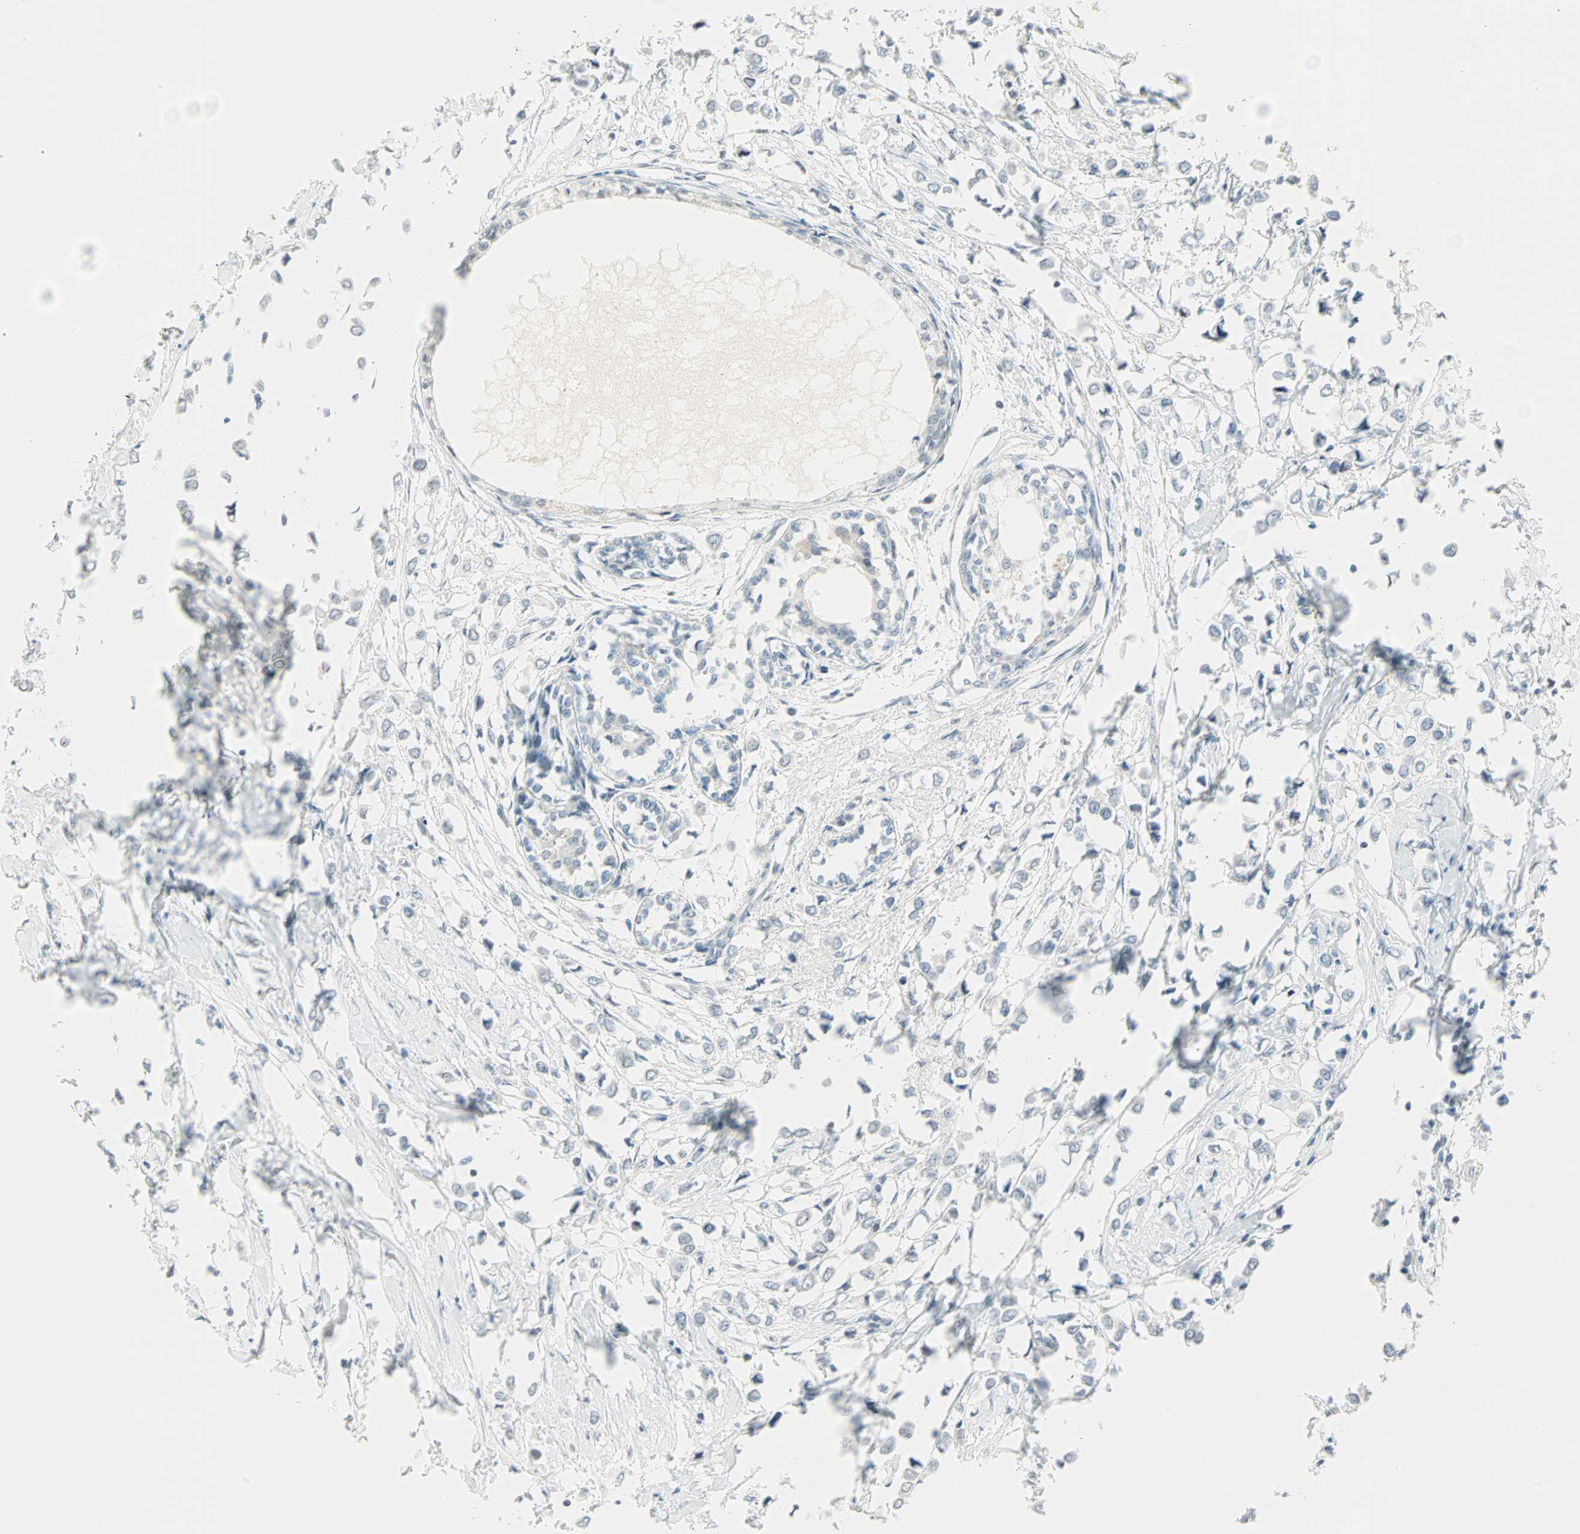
{"staining": {"intensity": "negative", "quantity": "none", "location": "none"}, "tissue": "breast cancer", "cell_type": "Tumor cells", "image_type": "cancer", "snomed": [{"axis": "morphology", "description": "Lobular carcinoma"}, {"axis": "topography", "description": "Breast"}], "caption": "Tumor cells are negative for brown protein staining in lobular carcinoma (breast).", "gene": "BCAN", "patient": {"sex": "female", "age": 51}}